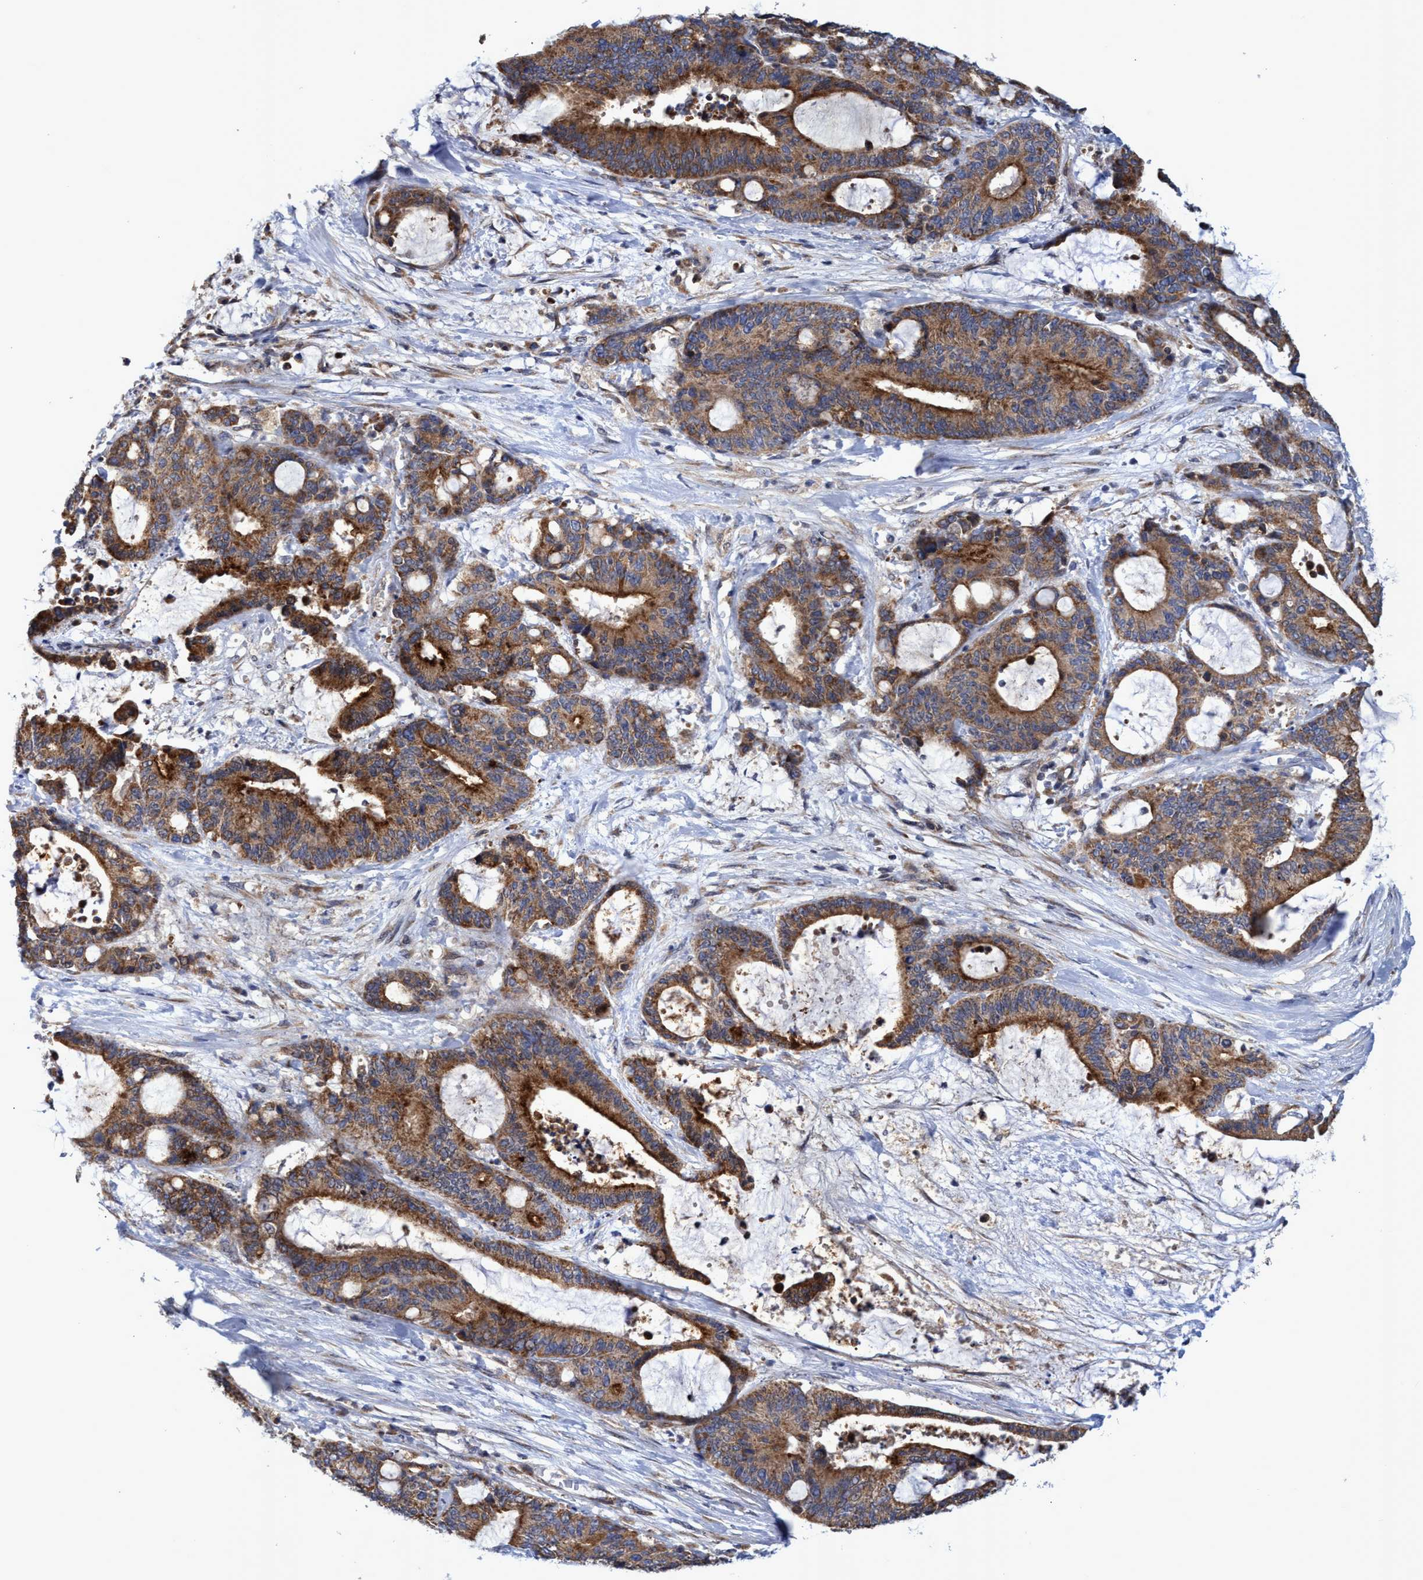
{"staining": {"intensity": "strong", "quantity": ">75%", "location": "cytoplasmic/membranous"}, "tissue": "liver cancer", "cell_type": "Tumor cells", "image_type": "cancer", "snomed": [{"axis": "morphology", "description": "Normal tissue, NOS"}, {"axis": "morphology", "description": "Cholangiocarcinoma"}, {"axis": "topography", "description": "Liver"}, {"axis": "topography", "description": "Peripheral nerve tissue"}], "caption": "Protein staining by IHC exhibits strong cytoplasmic/membranous staining in approximately >75% of tumor cells in liver cancer. (IHC, brightfield microscopy, high magnification).", "gene": "NAT16", "patient": {"sex": "female", "age": 73}}